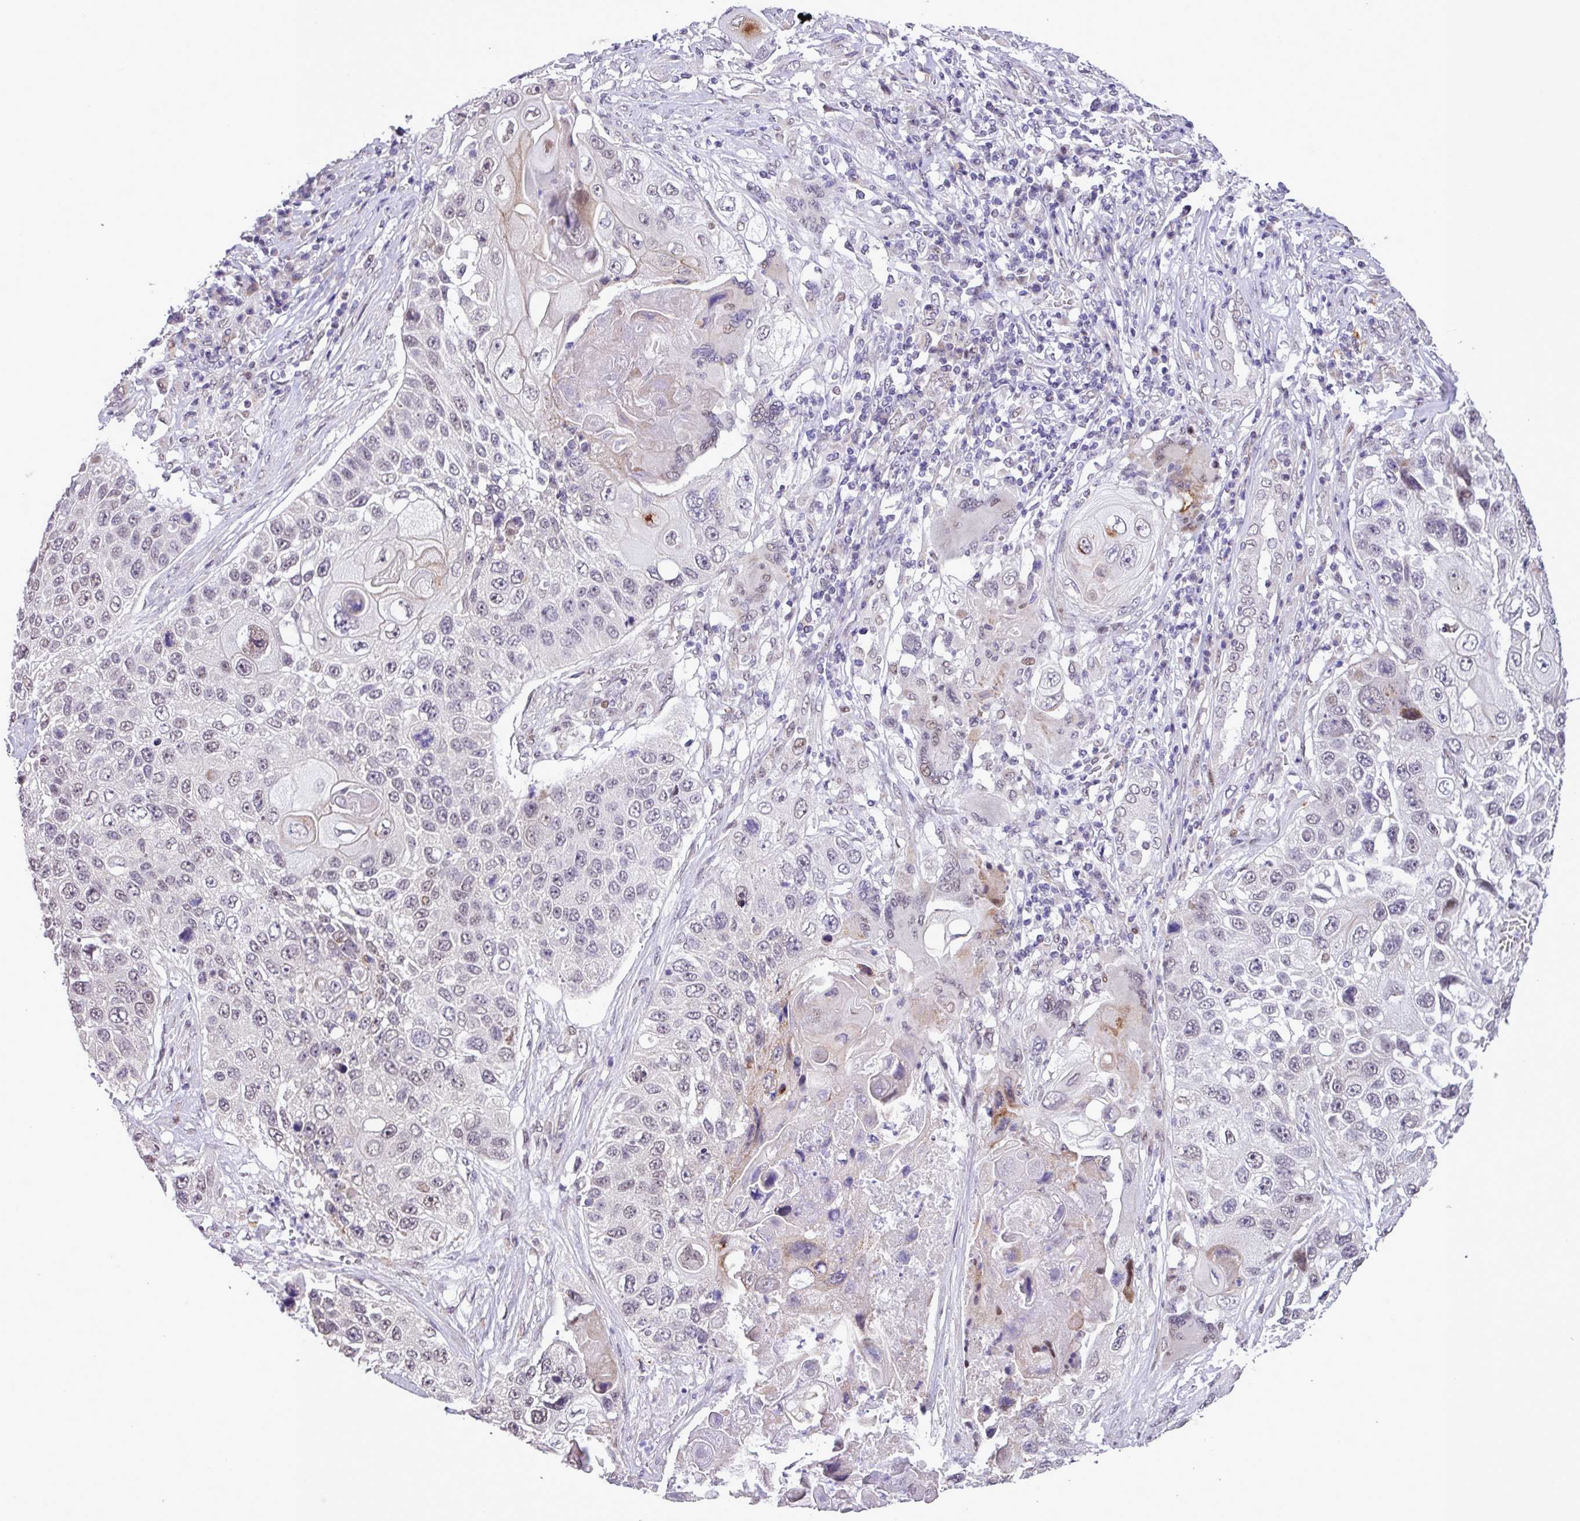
{"staining": {"intensity": "negative", "quantity": "none", "location": "none"}, "tissue": "lung cancer", "cell_type": "Tumor cells", "image_type": "cancer", "snomed": [{"axis": "morphology", "description": "Squamous cell carcinoma, NOS"}, {"axis": "topography", "description": "Lung"}], "caption": "This is a photomicrograph of immunohistochemistry (IHC) staining of lung cancer, which shows no staining in tumor cells.", "gene": "ZNF354A", "patient": {"sex": "male", "age": 61}}